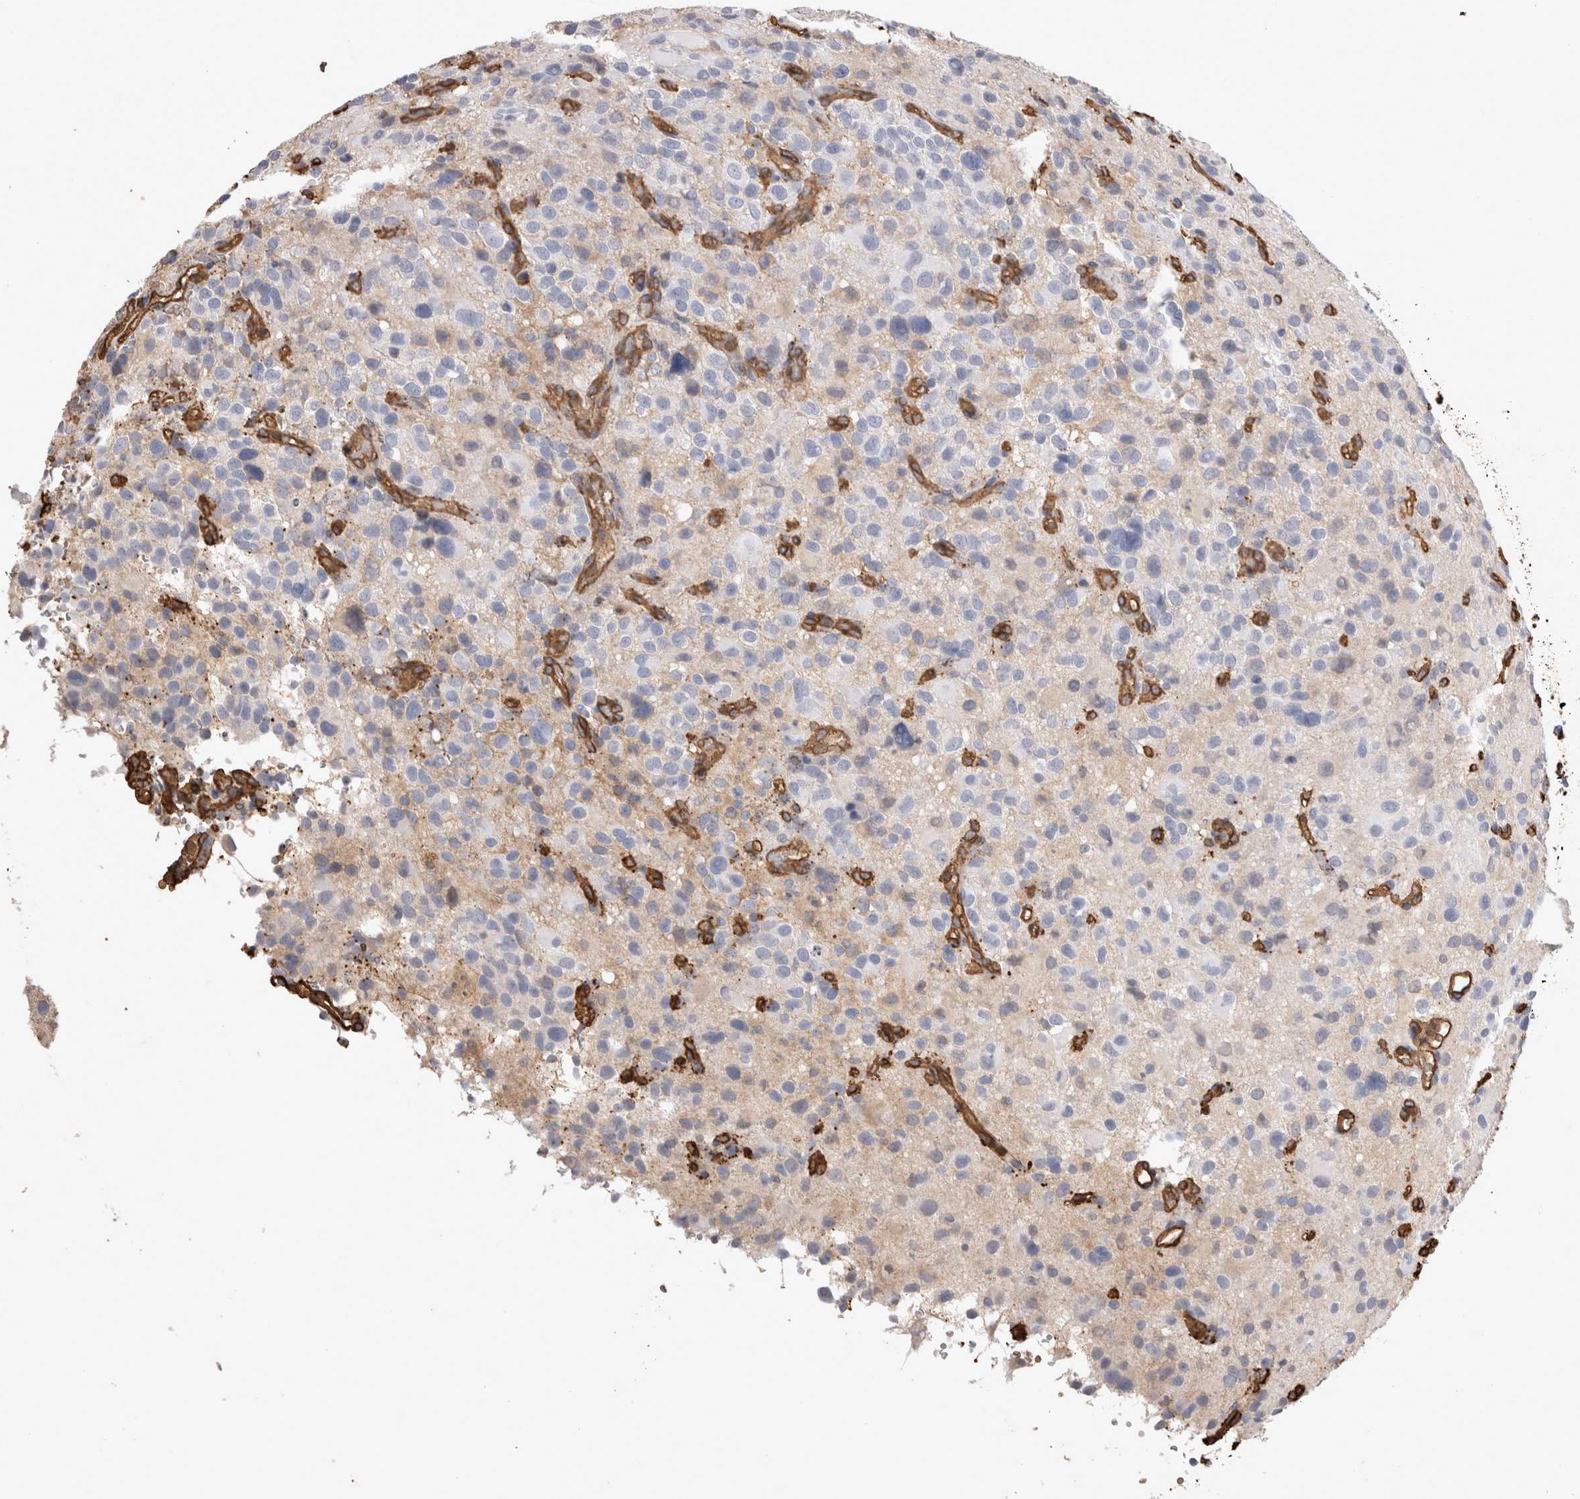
{"staining": {"intensity": "weak", "quantity": "<25%", "location": "cytoplasmic/membranous"}, "tissue": "glioma", "cell_type": "Tumor cells", "image_type": "cancer", "snomed": [{"axis": "morphology", "description": "Glioma, malignant, High grade"}, {"axis": "topography", "description": "Brain"}], "caption": "Malignant glioma (high-grade) stained for a protein using immunohistochemistry (IHC) demonstrates no expression tumor cells.", "gene": "IL17RC", "patient": {"sex": "male", "age": 48}}